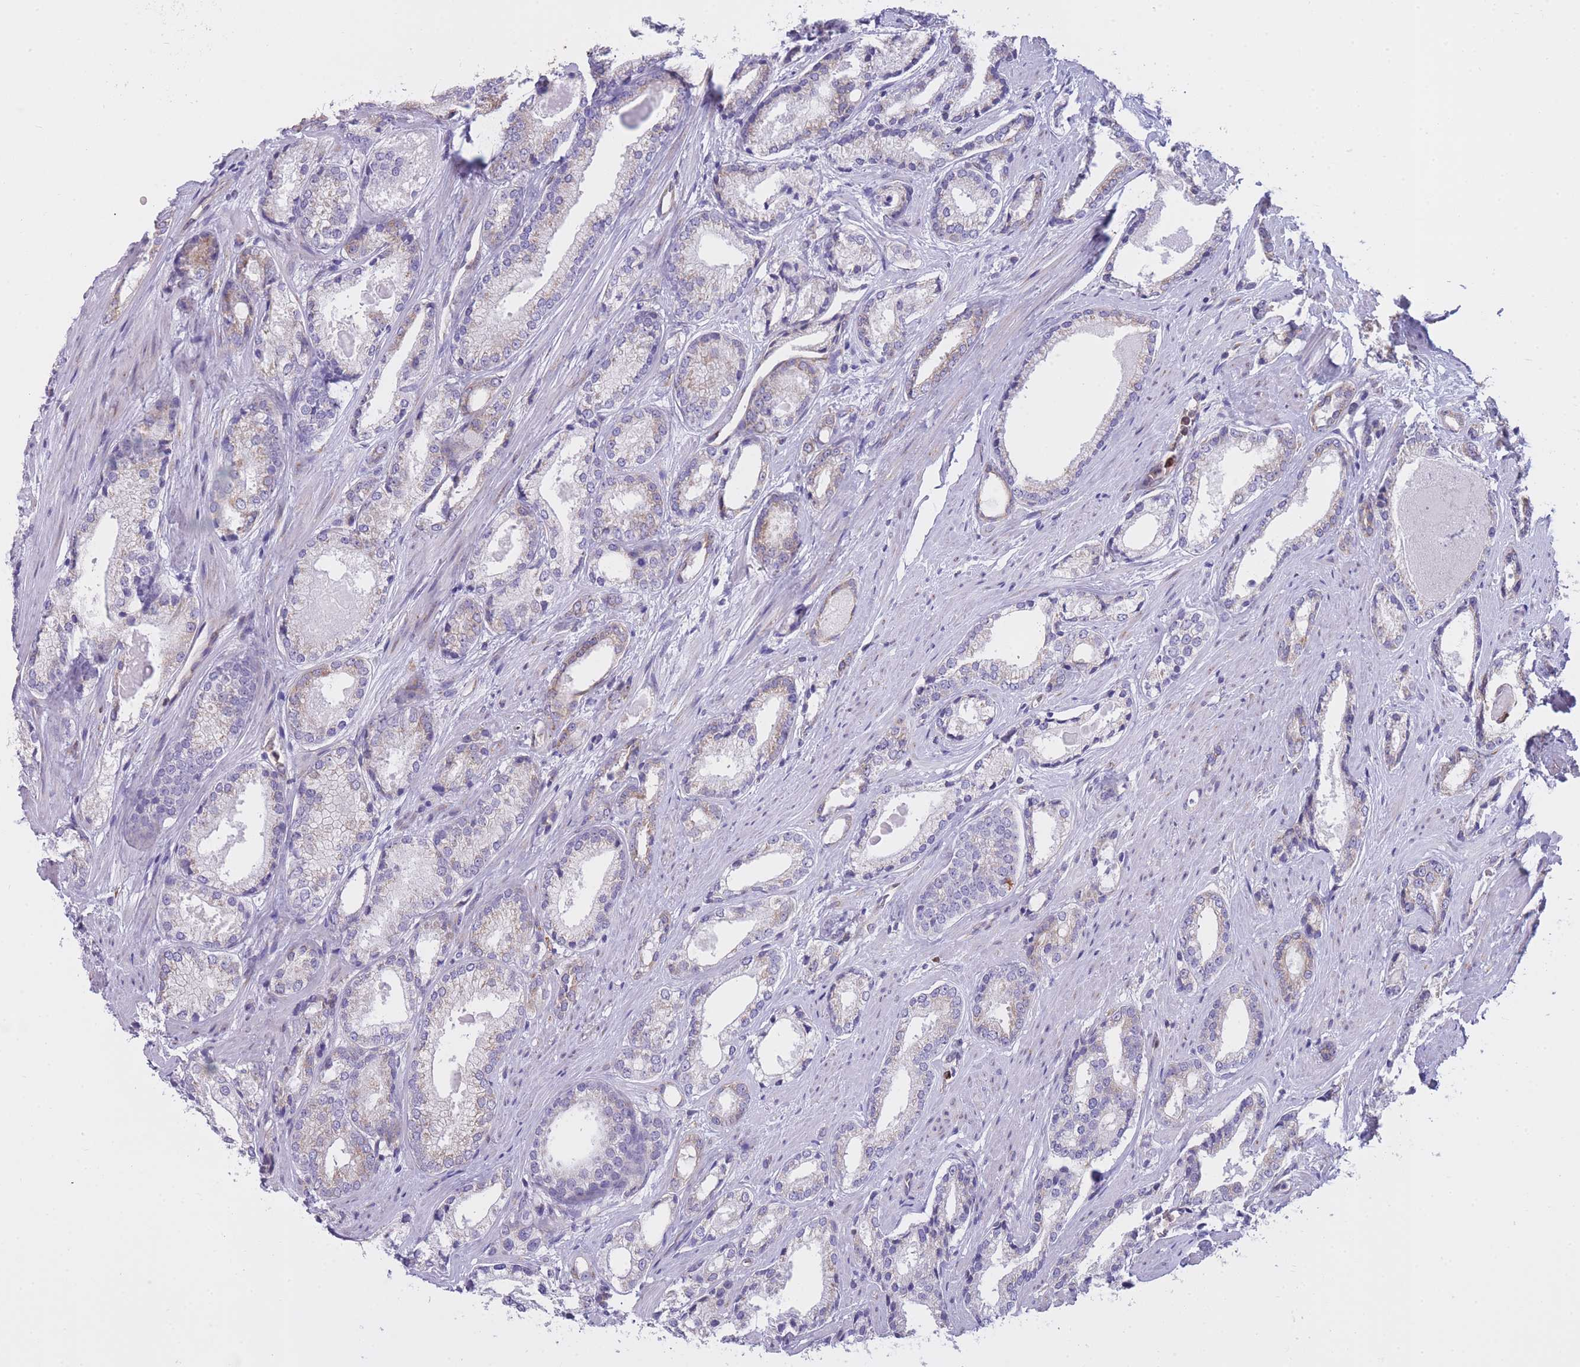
{"staining": {"intensity": "negative", "quantity": "none", "location": "none"}, "tissue": "prostate cancer", "cell_type": "Tumor cells", "image_type": "cancer", "snomed": [{"axis": "morphology", "description": "Adenocarcinoma, Low grade"}, {"axis": "topography", "description": "Prostate"}], "caption": "Immunohistochemistry of prostate cancer reveals no staining in tumor cells.", "gene": "ZNF662", "patient": {"sex": "male", "age": 68}}